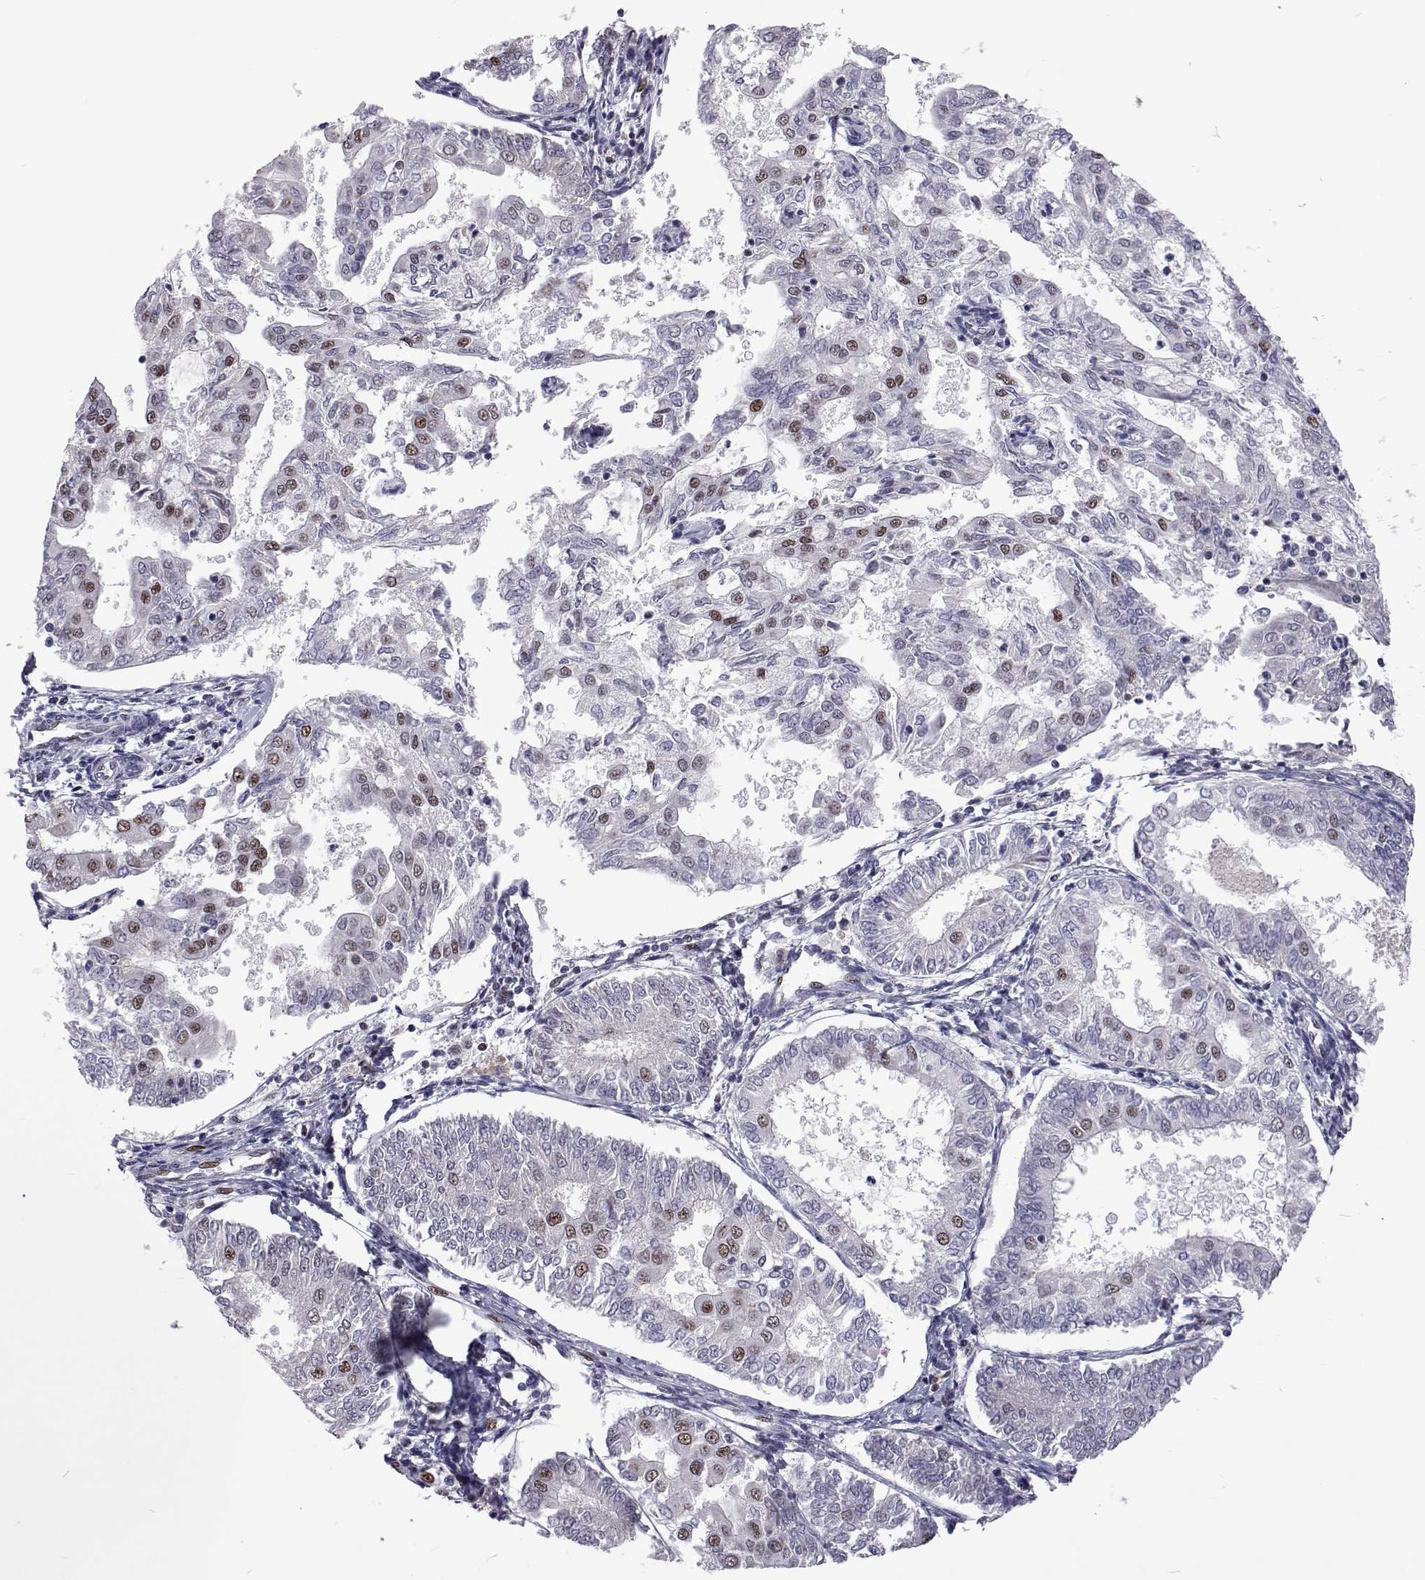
{"staining": {"intensity": "weak", "quantity": "25%-75%", "location": "nuclear"}, "tissue": "endometrial cancer", "cell_type": "Tumor cells", "image_type": "cancer", "snomed": [{"axis": "morphology", "description": "Adenocarcinoma, NOS"}, {"axis": "topography", "description": "Endometrium"}], "caption": "A high-resolution photomicrograph shows immunohistochemistry staining of endometrial cancer (adenocarcinoma), which shows weak nuclear positivity in approximately 25%-75% of tumor cells. (DAB = brown stain, brightfield microscopy at high magnification).", "gene": "TCF15", "patient": {"sex": "female", "age": 68}}